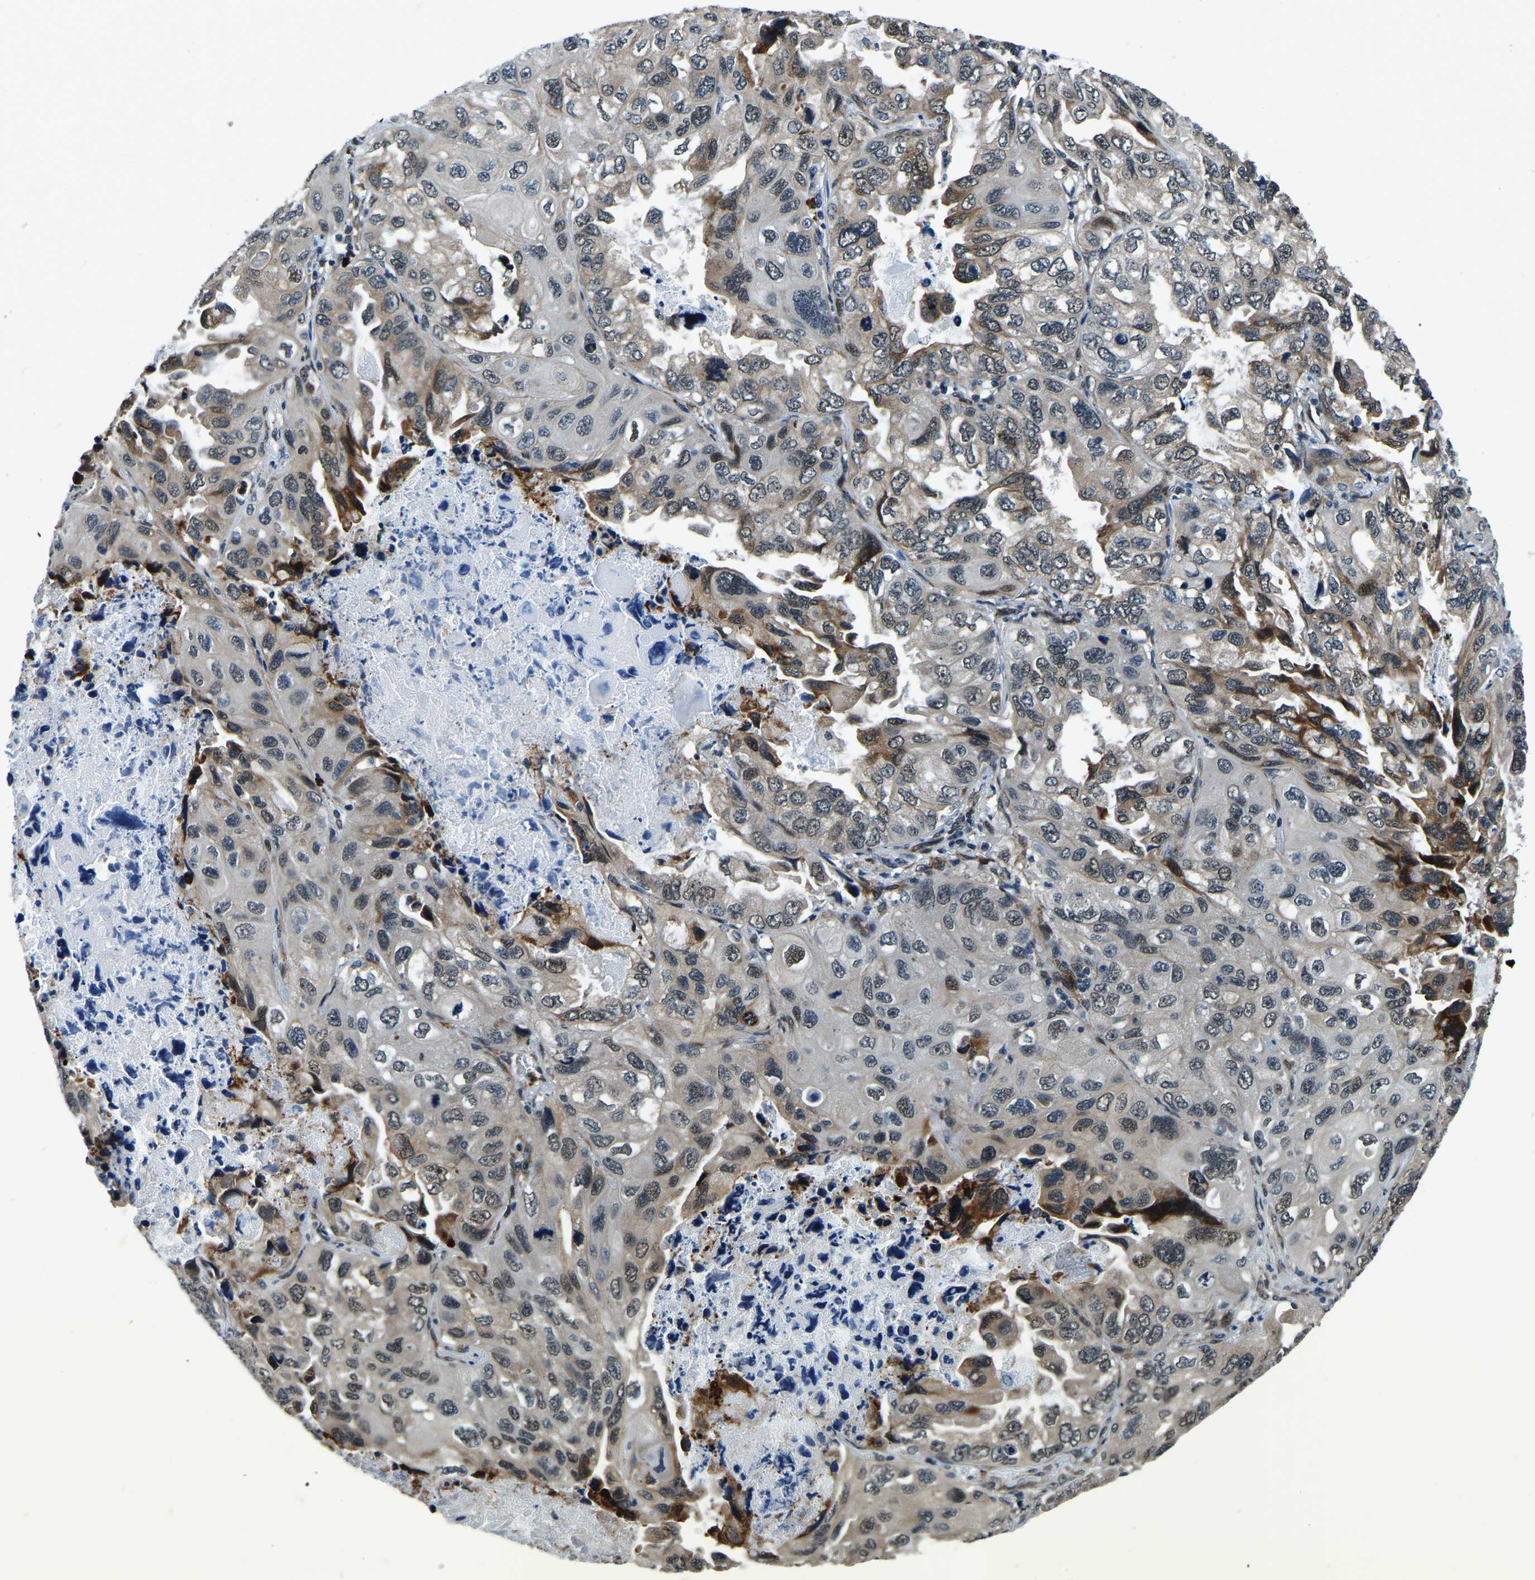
{"staining": {"intensity": "moderate", "quantity": "<25%", "location": "cytoplasmic/membranous,nuclear"}, "tissue": "lung cancer", "cell_type": "Tumor cells", "image_type": "cancer", "snomed": [{"axis": "morphology", "description": "Squamous cell carcinoma, NOS"}, {"axis": "topography", "description": "Lung"}], "caption": "This photomicrograph displays IHC staining of lung cancer, with low moderate cytoplasmic/membranous and nuclear positivity in approximately <25% of tumor cells.", "gene": "ING2", "patient": {"sex": "female", "age": 73}}